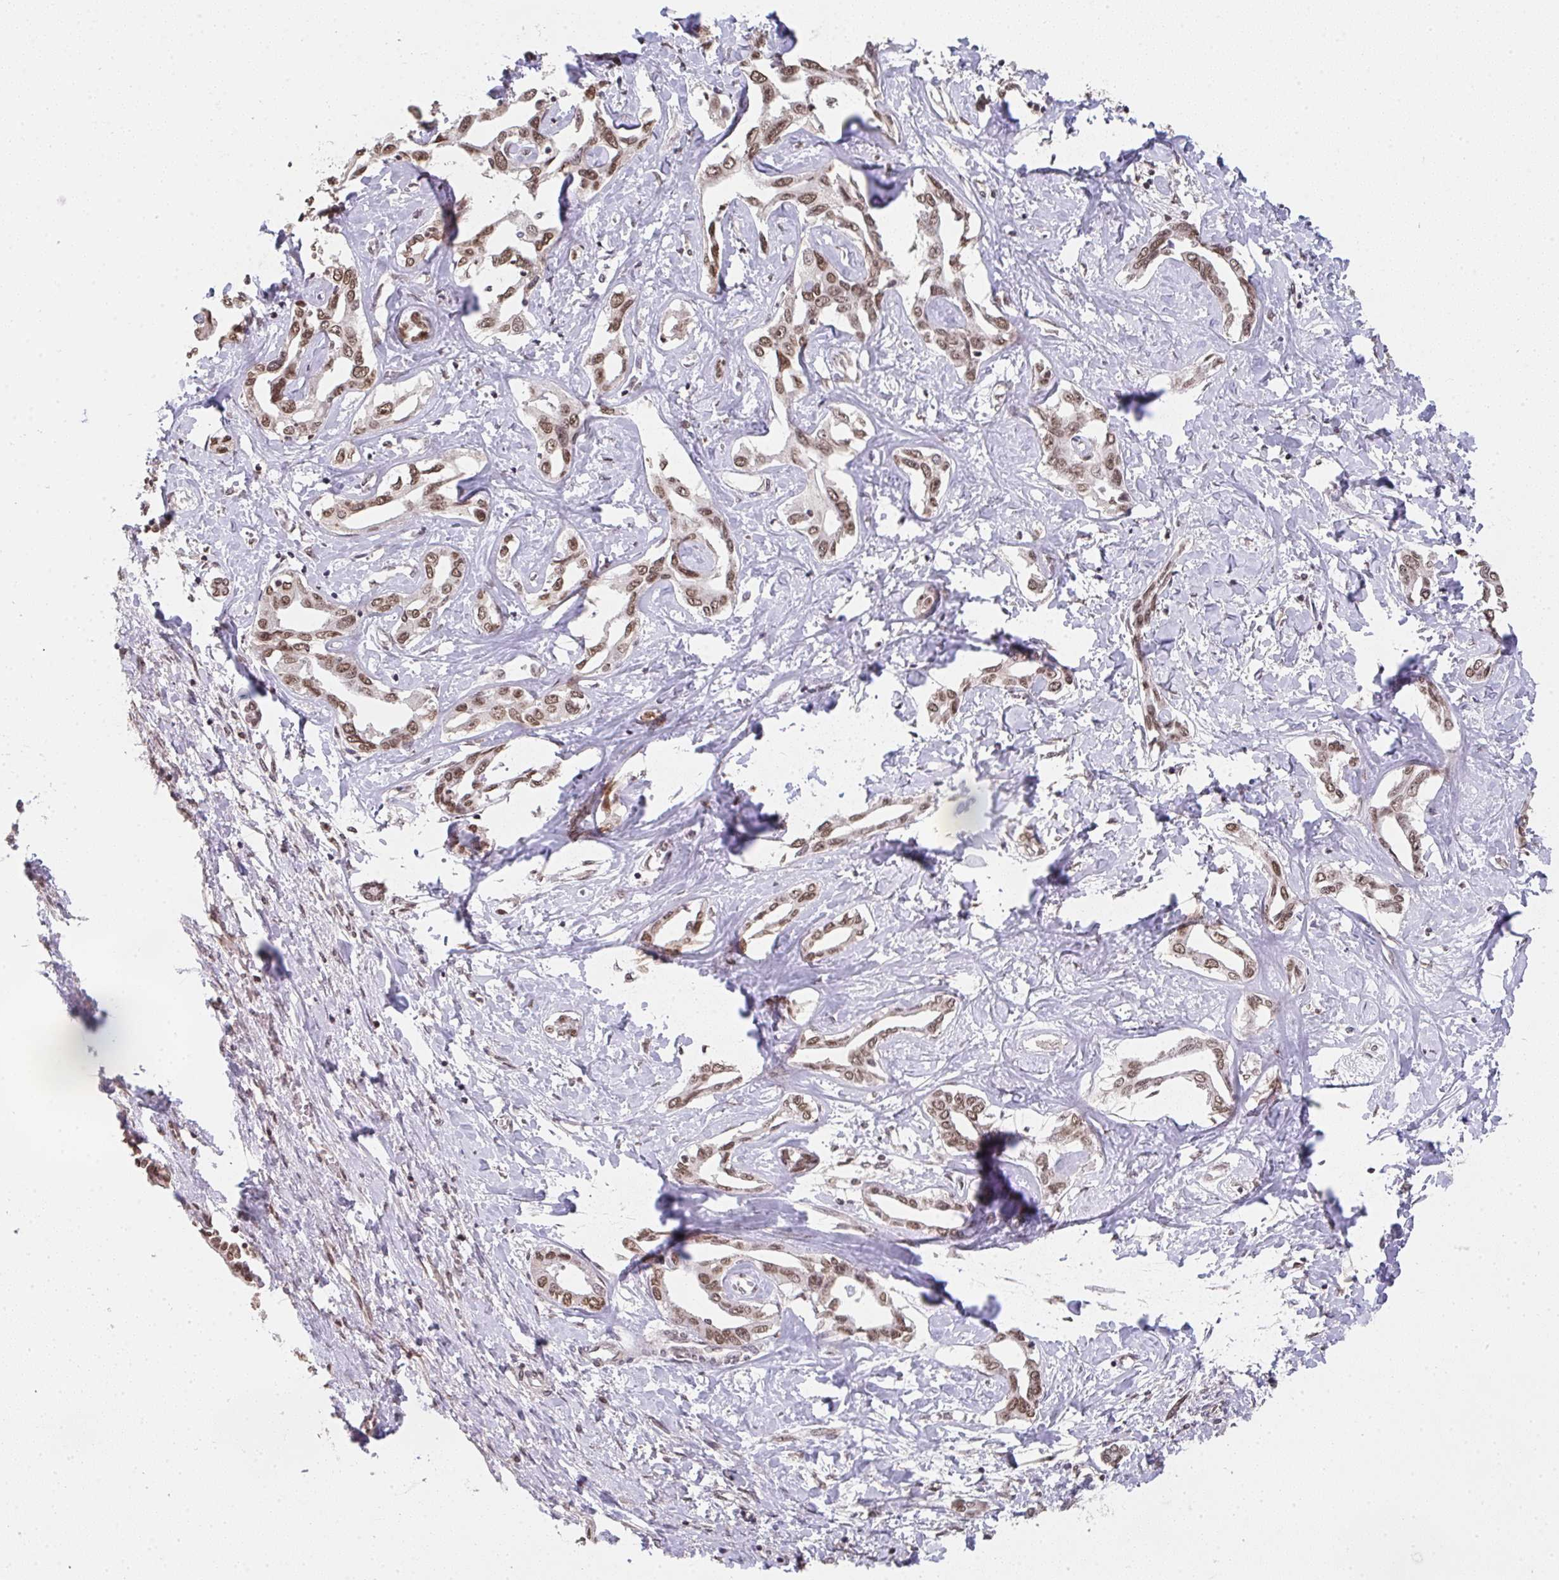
{"staining": {"intensity": "moderate", "quantity": ">75%", "location": "nuclear"}, "tissue": "liver cancer", "cell_type": "Tumor cells", "image_type": "cancer", "snomed": [{"axis": "morphology", "description": "Cholangiocarcinoma"}, {"axis": "topography", "description": "Liver"}], "caption": "An image of liver cancer stained for a protein displays moderate nuclear brown staining in tumor cells.", "gene": "DKC1", "patient": {"sex": "male", "age": 59}}